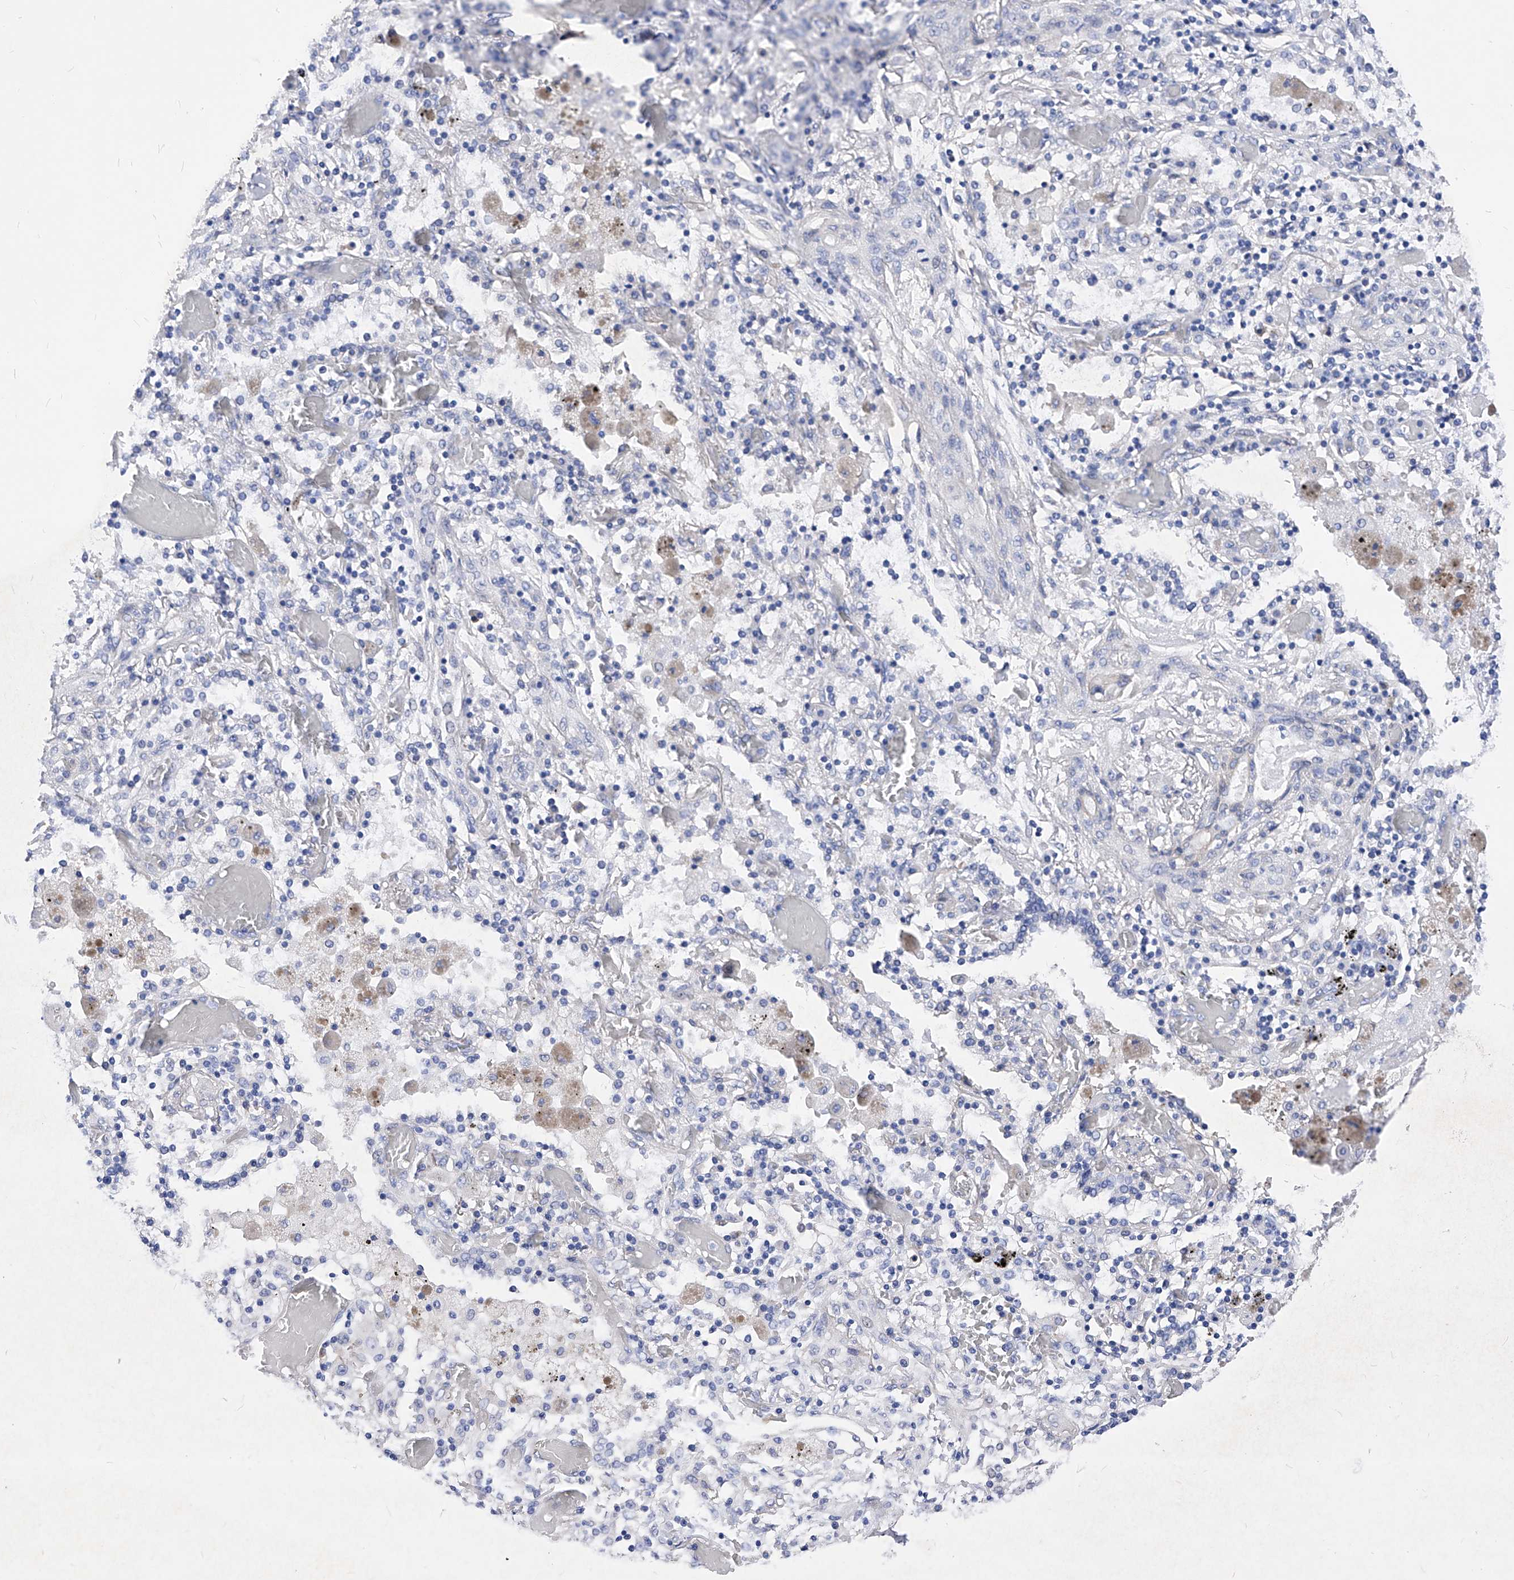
{"staining": {"intensity": "negative", "quantity": "none", "location": "none"}, "tissue": "lung cancer", "cell_type": "Tumor cells", "image_type": "cancer", "snomed": [{"axis": "morphology", "description": "Squamous cell carcinoma, NOS"}, {"axis": "topography", "description": "Lung"}], "caption": "Micrograph shows no protein staining in tumor cells of lung squamous cell carcinoma tissue. The staining is performed using DAB (3,3'-diaminobenzidine) brown chromogen with nuclei counter-stained in using hematoxylin.", "gene": "XPNPEP1", "patient": {"sex": "female", "age": 47}}